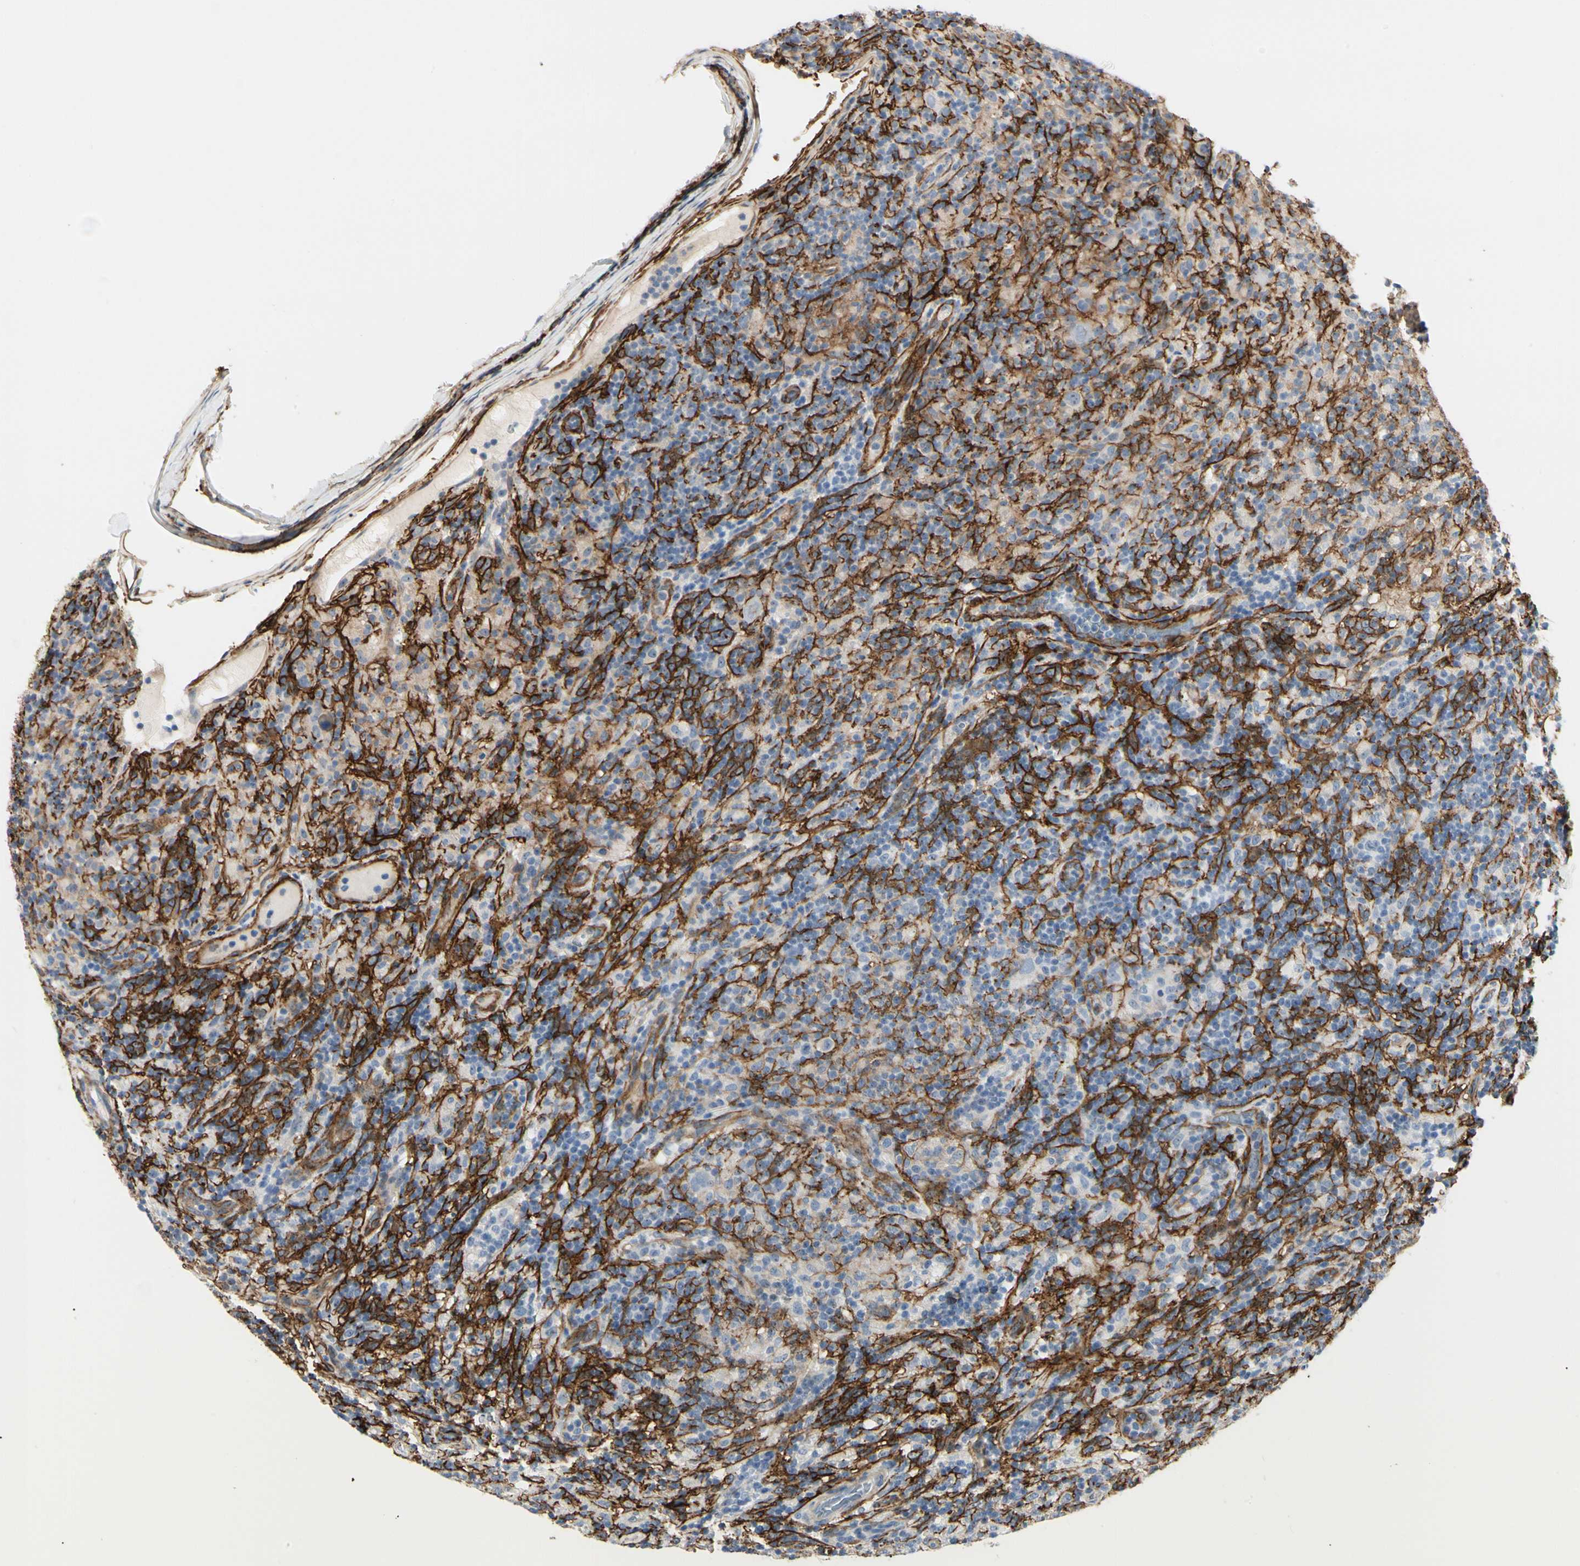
{"staining": {"intensity": "negative", "quantity": "none", "location": "none"}, "tissue": "lymphoma", "cell_type": "Tumor cells", "image_type": "cancer", "snomed": [{"axis": "morphology", "description": "Hodgkin's disease, NOS"}, {"axis": "topography", "description": "Lymph node"}], "caption": "Immunohistochemistry (IHC) of lymphoma exhibits no staining in tumor cells.", "gene": "GGT5", "patient": {"sex": "male", "age": 70}}